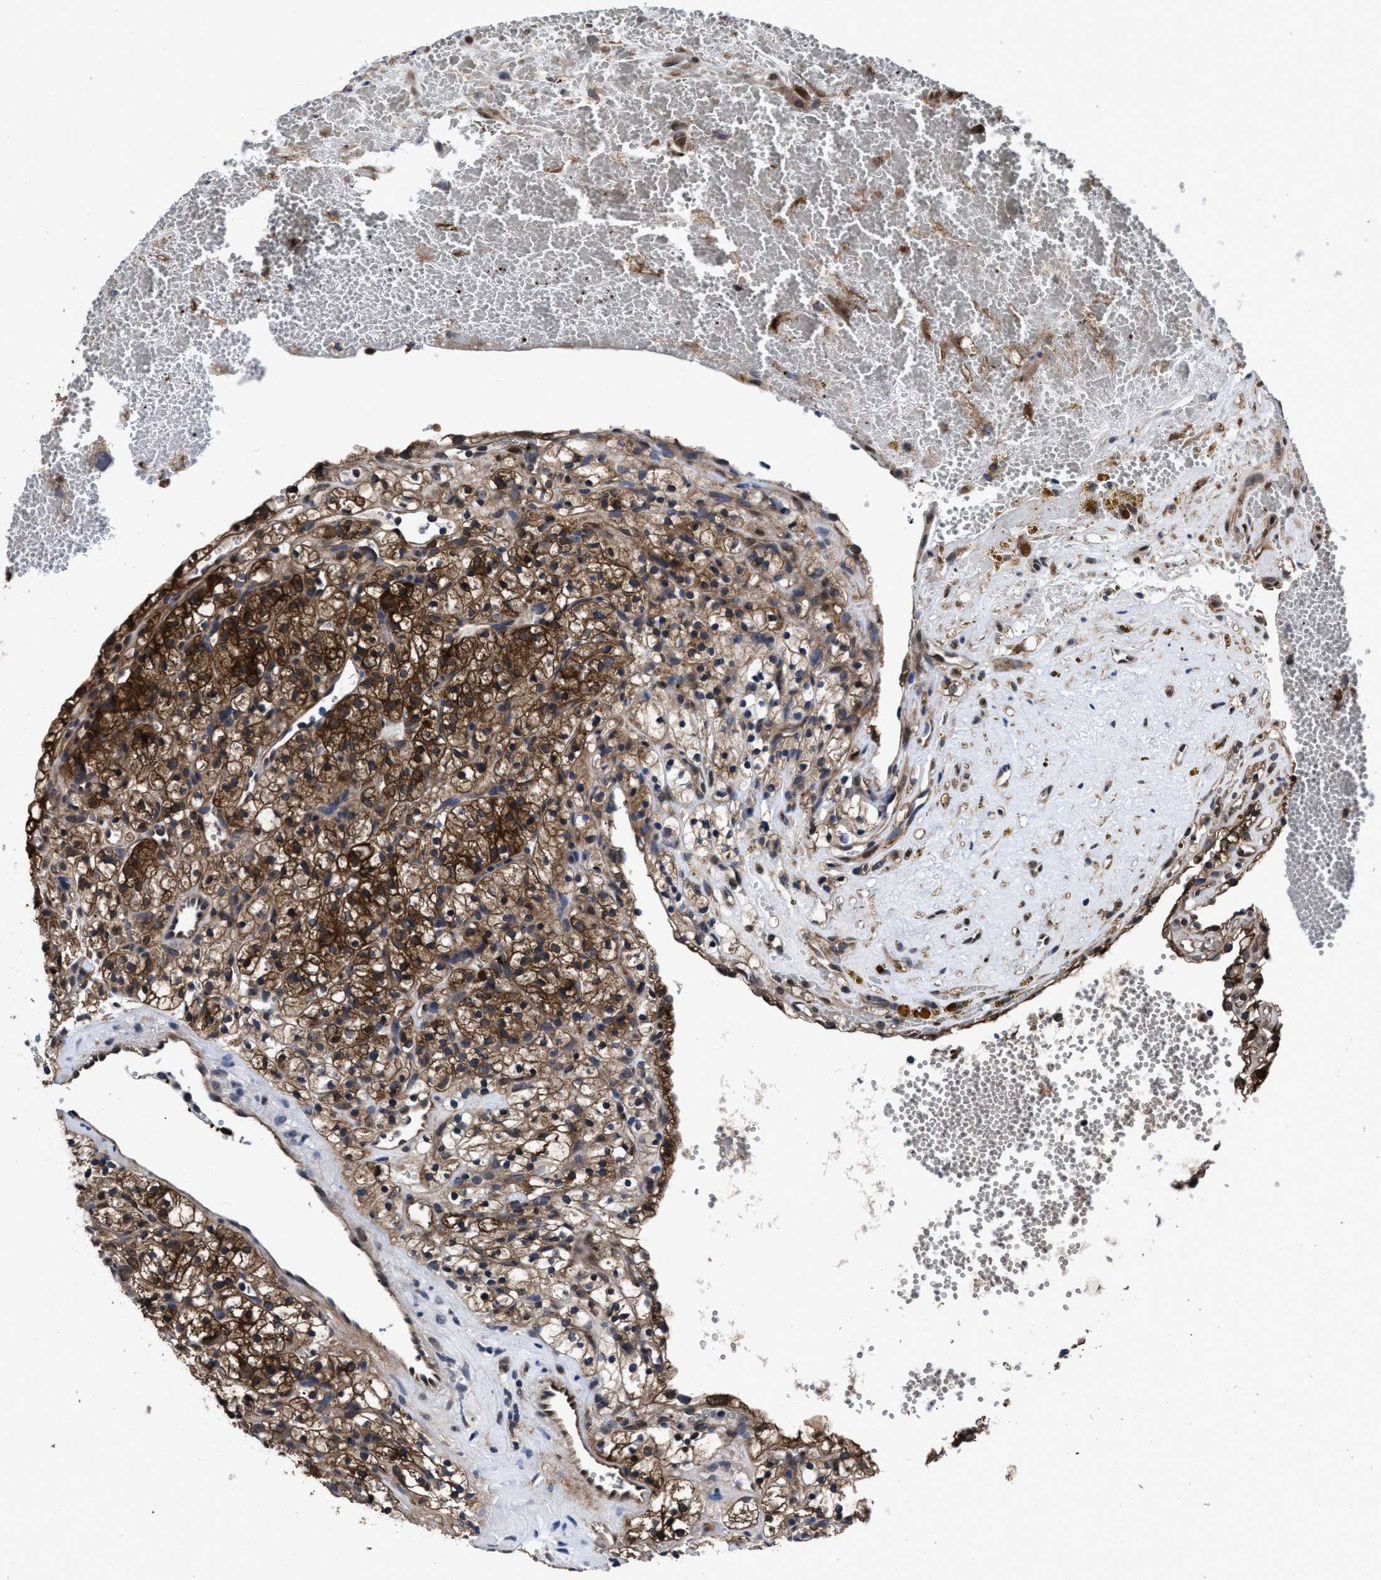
{"staining": {"intensity": "strong", "quantity": ">75%", "location": "cytoplasmic/membranous"}, "tissue": "renal cancer", "cell_type": "Tumor cells", "image_type": "cancer", "snomed": [{"axis": "morphology", "description": "Adenocarcinoma, NOS"}, {"axis": "topography", "description": "Kidney"}], "caption": "Renal cancer tissue reveals strong cytoplasmic/membranous staining in approximately >75% of tumor cells", "gene": "ACLY", "patient": {"sex": "female", "age": 57}}